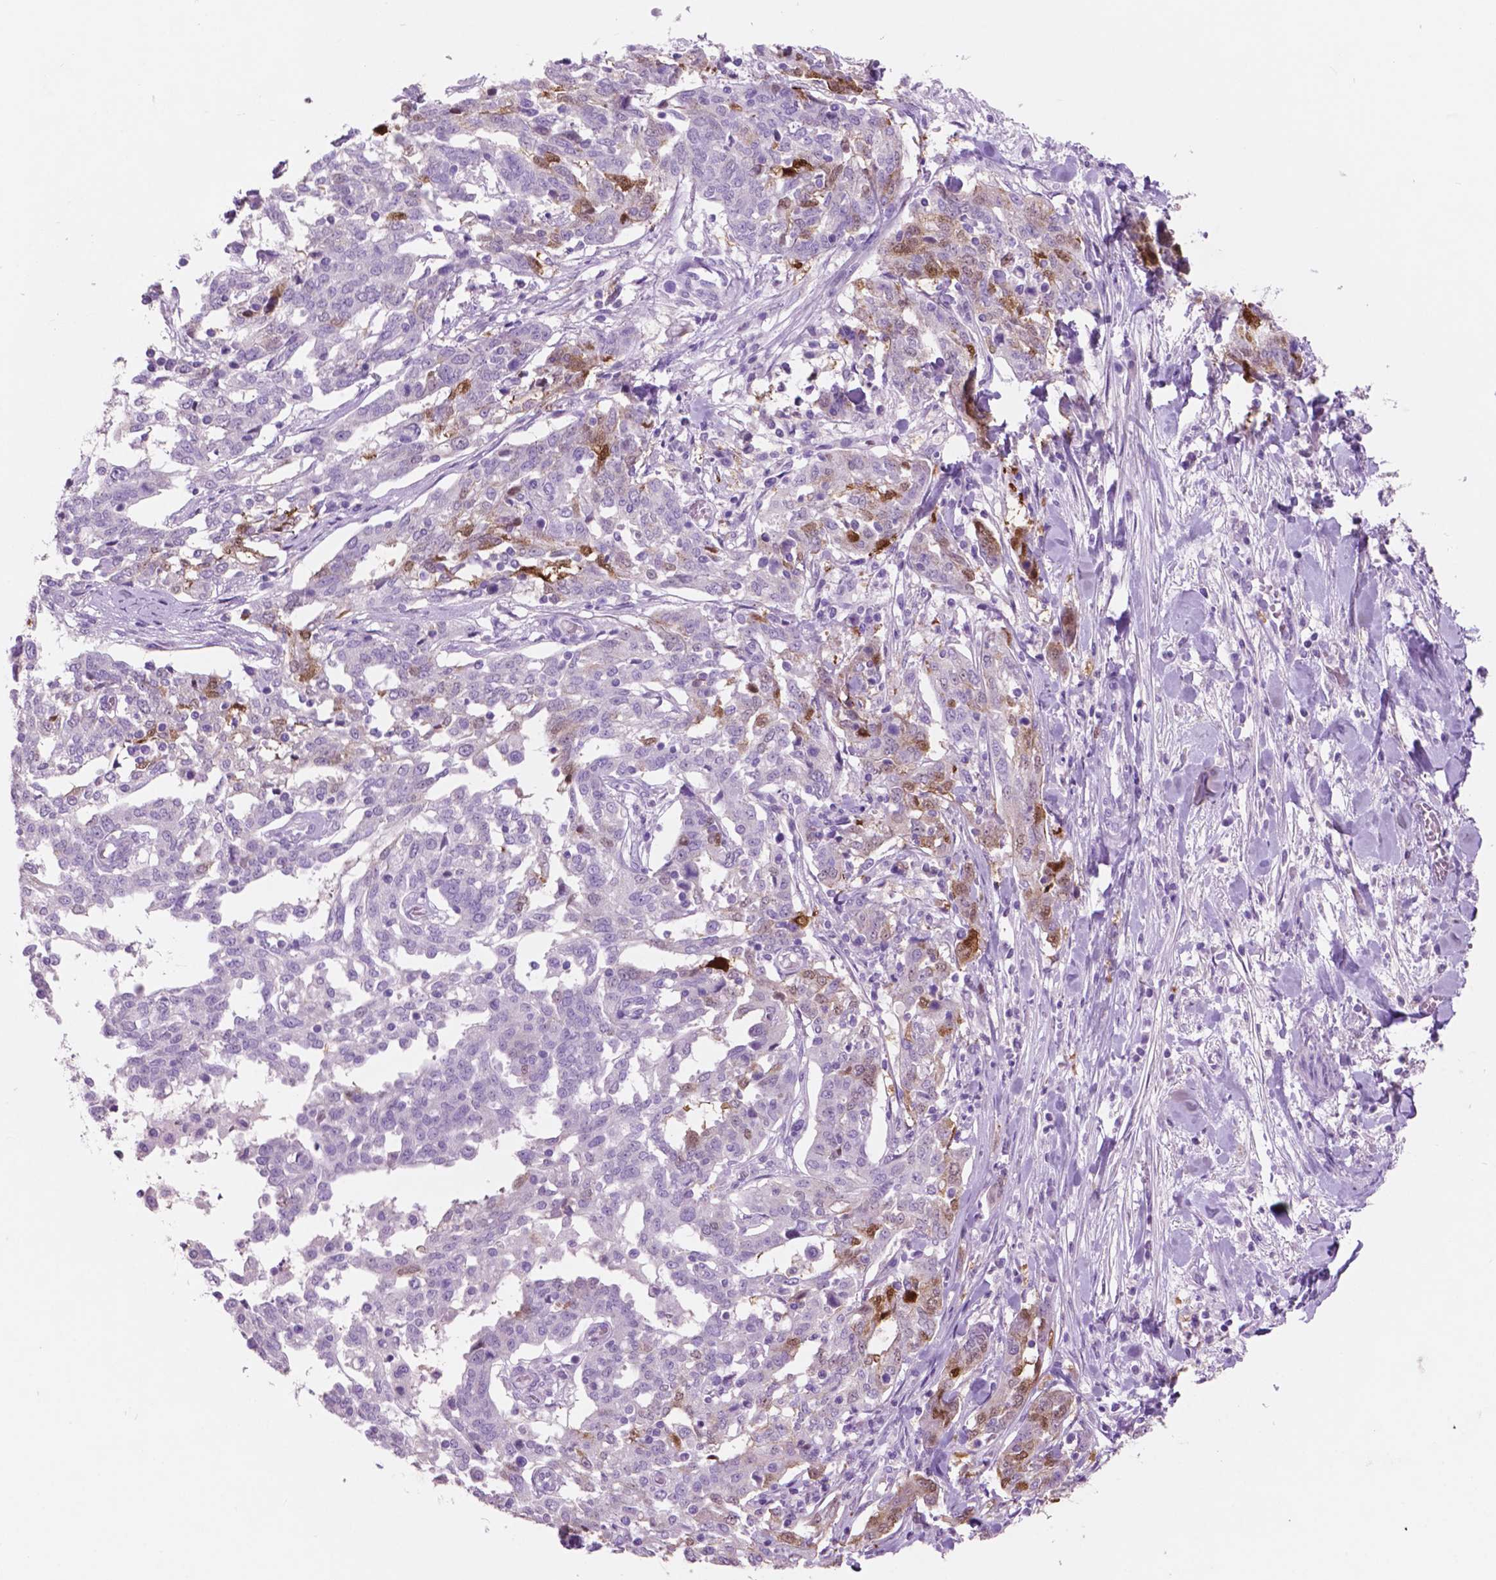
{"staining": {"intensity": "moderate", "quantity": "<25%", "location": "cytoplasmic/membranous"}, "tissue": "ovarian cancer", "cell_type": "Tumor cells", "image_type": "cancer", "snomed": [{"axis": "morphology", "description": "Cystadenocarcinoma, serous, NOS"}, {"axis": "topography", "description": "Ovary"}], "caption": "The micrograph shows immunohistochemical staining of ovarian cancer (serous cystadenocarcinoma). There is moderate cytoplasmic/membranous staining is seen in approximately <25% of tumor cells.", "gene": "IDO1", "patient": {"sex": "female", "age": 67}}